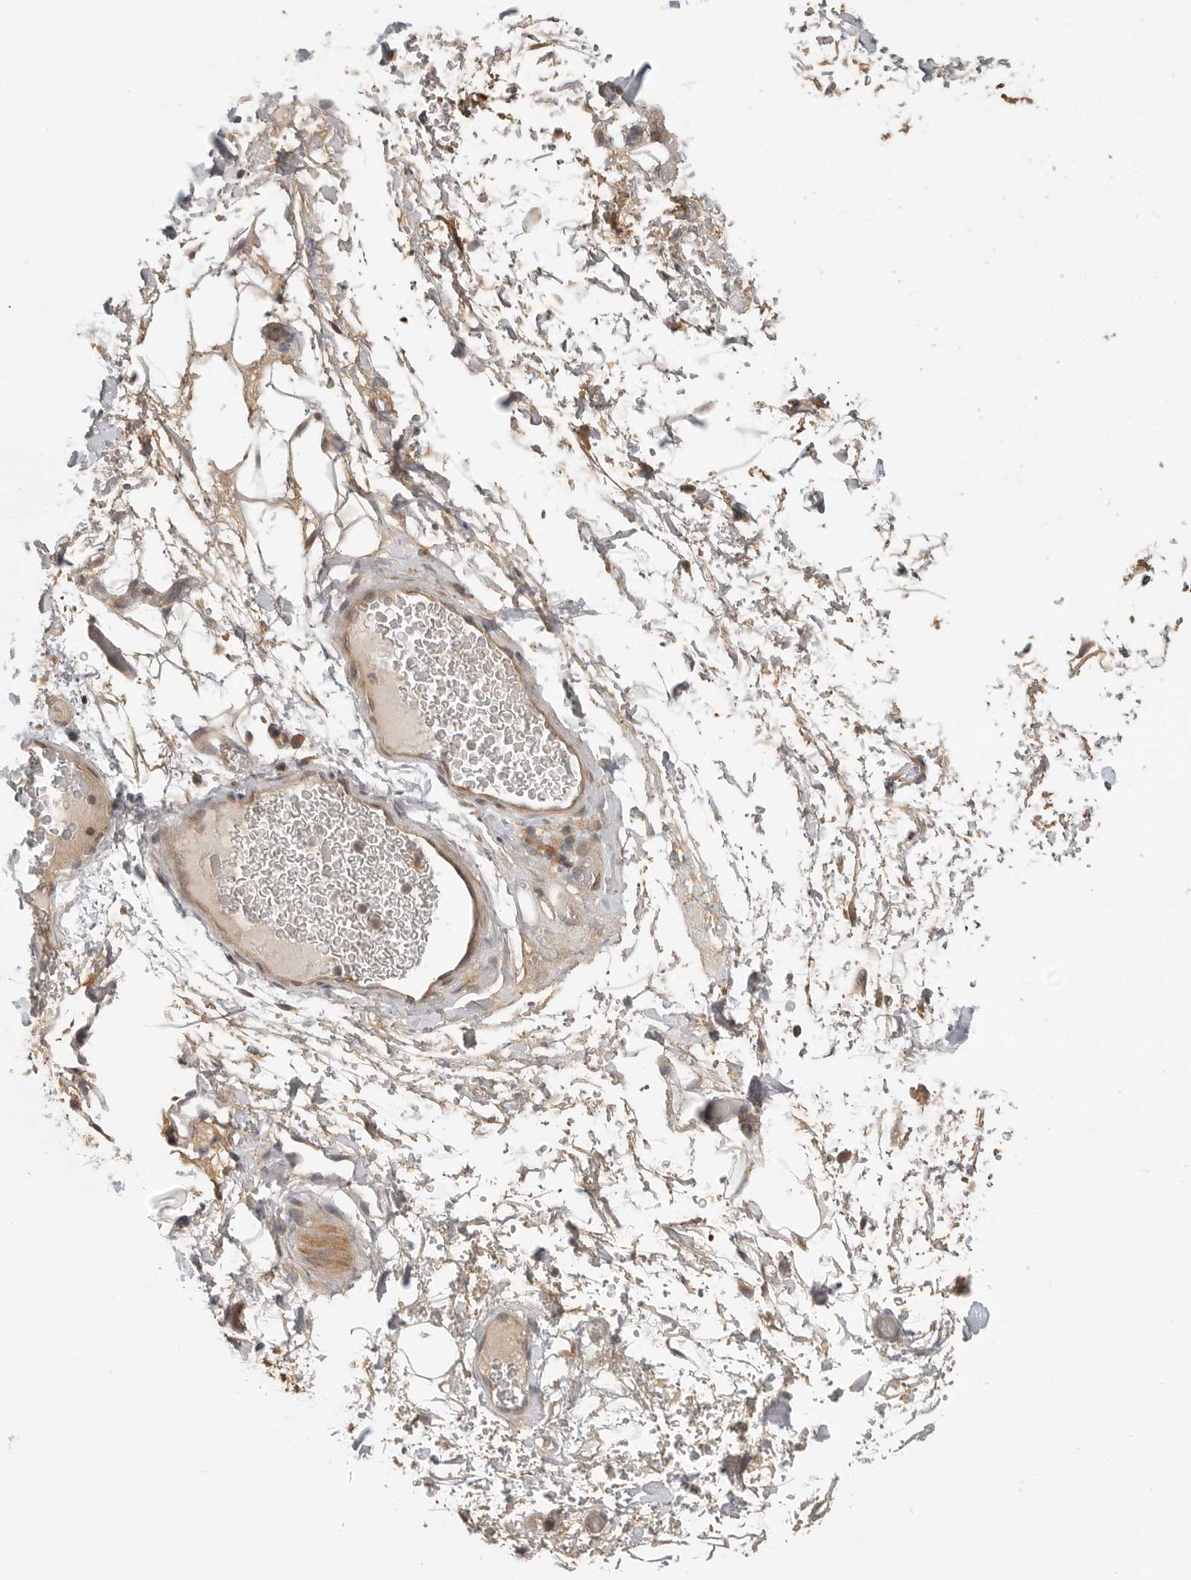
{"staining": {"intensity": "weak", "quantity": ">75%", "location": "cytoplasmic/membranous"}, "tissue": "adipose tissue", "cell_type": "Adipocytes", "image_type": "normal", "snomed": [{"axis": "morphology", "description": "Normal tissue, NOS"}, {"axis": "morphology", "description": "Adenocarcinoma, NOS"}, {"axis": "topography", "description": "Esophagus"}], "caption": "A low amount of weak cytoplasmic/membranous expression is identified in about >75% of adipocytes in unremarkable adipose tissue.", "gene": "CCPG1", "patient": {"sex": "male", "age": 62}}